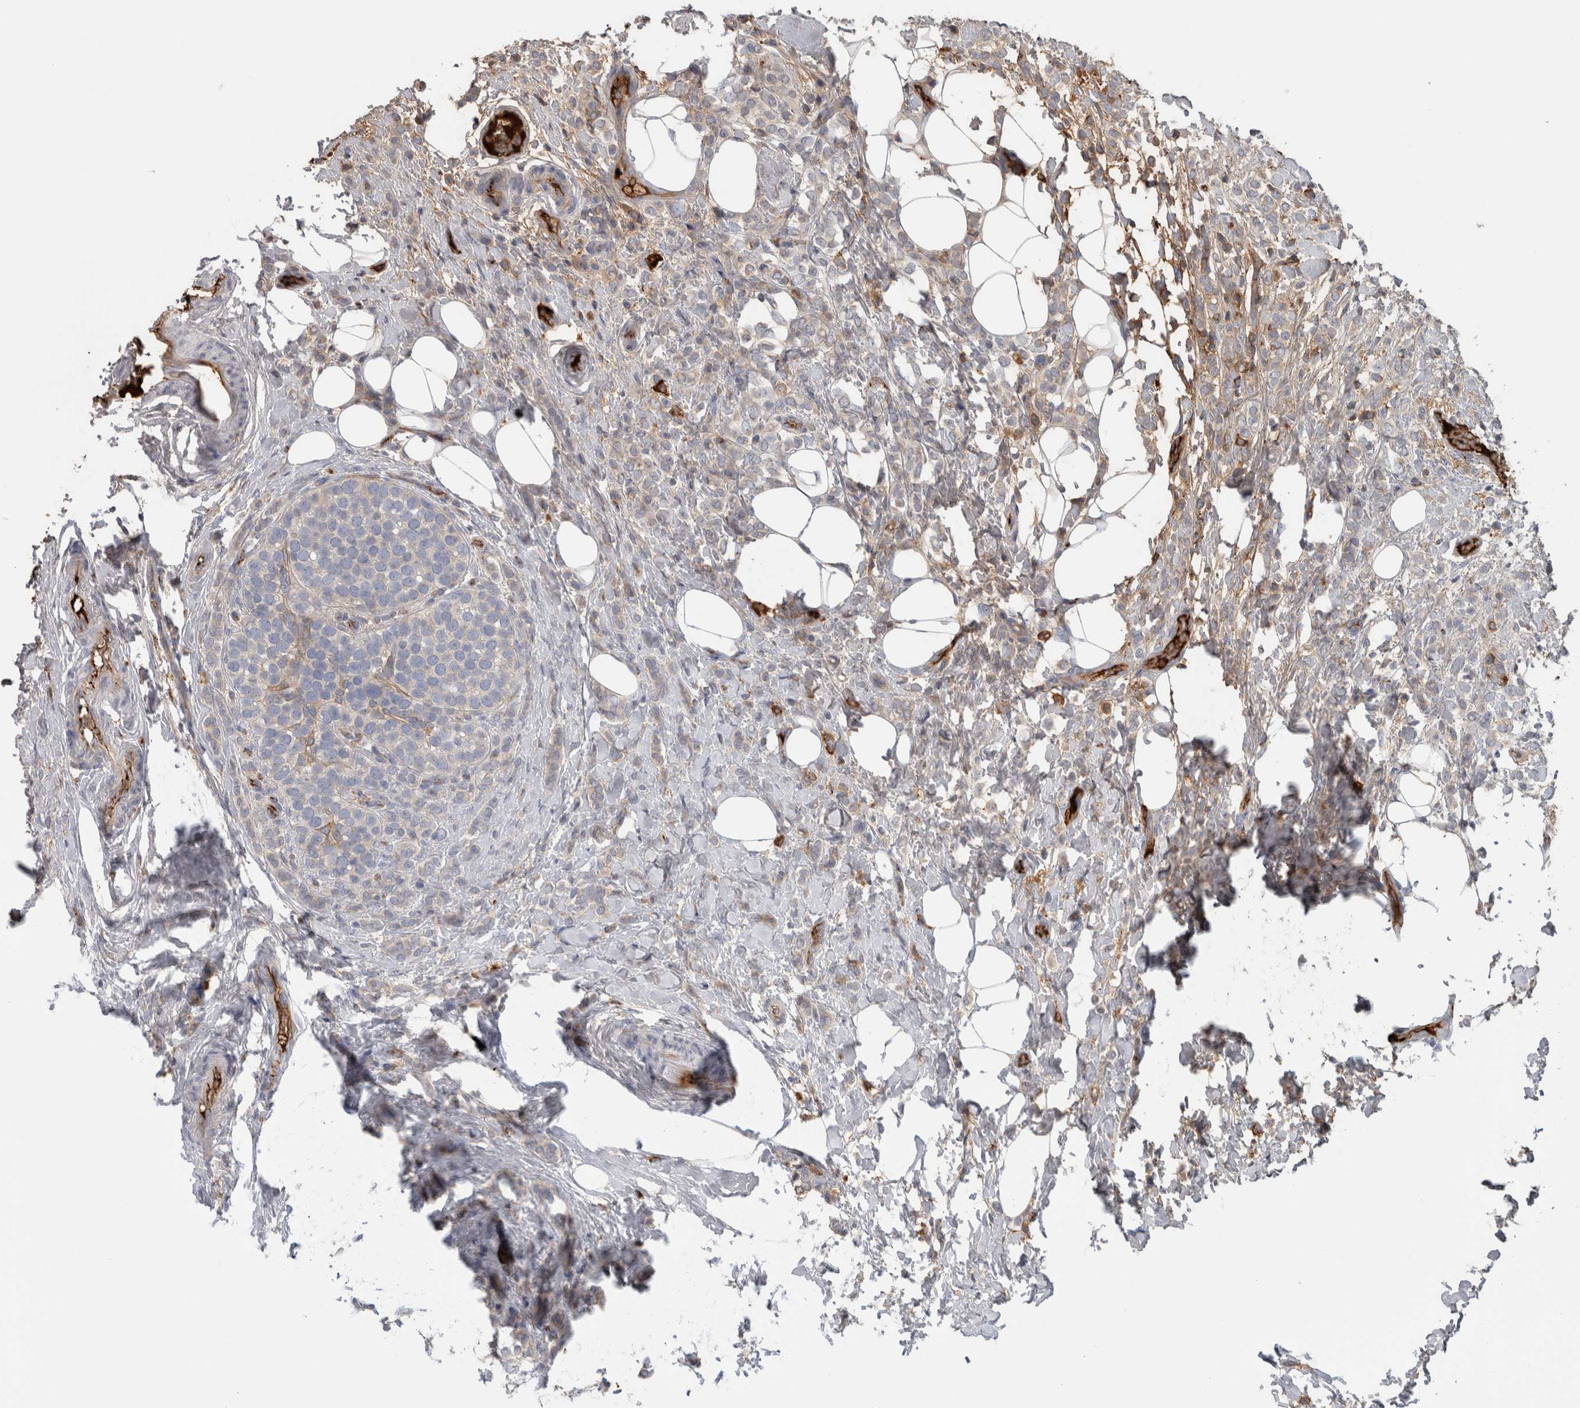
{"staining": {"intensity": "negative", "quantity": "none", "location": "none"}, "tissue": "breast cancer", "cell_type": "Tumor cells", "image_type": "cancer", "snomed": [{"axis": "morphology", "description": "Lobular carcinoma"}, {"axis": "topography", "description": "Breast"}], "caption": "Immunohistochemistry (IHC) histopathology image of neoplastic tissue: human breast cancer stained with DAB (3,3'-diaminobenzidine) shows no significant protein expression in tumor cells.", "gene": "TBCE", "patient": {"sex": "female", "age": 50}}